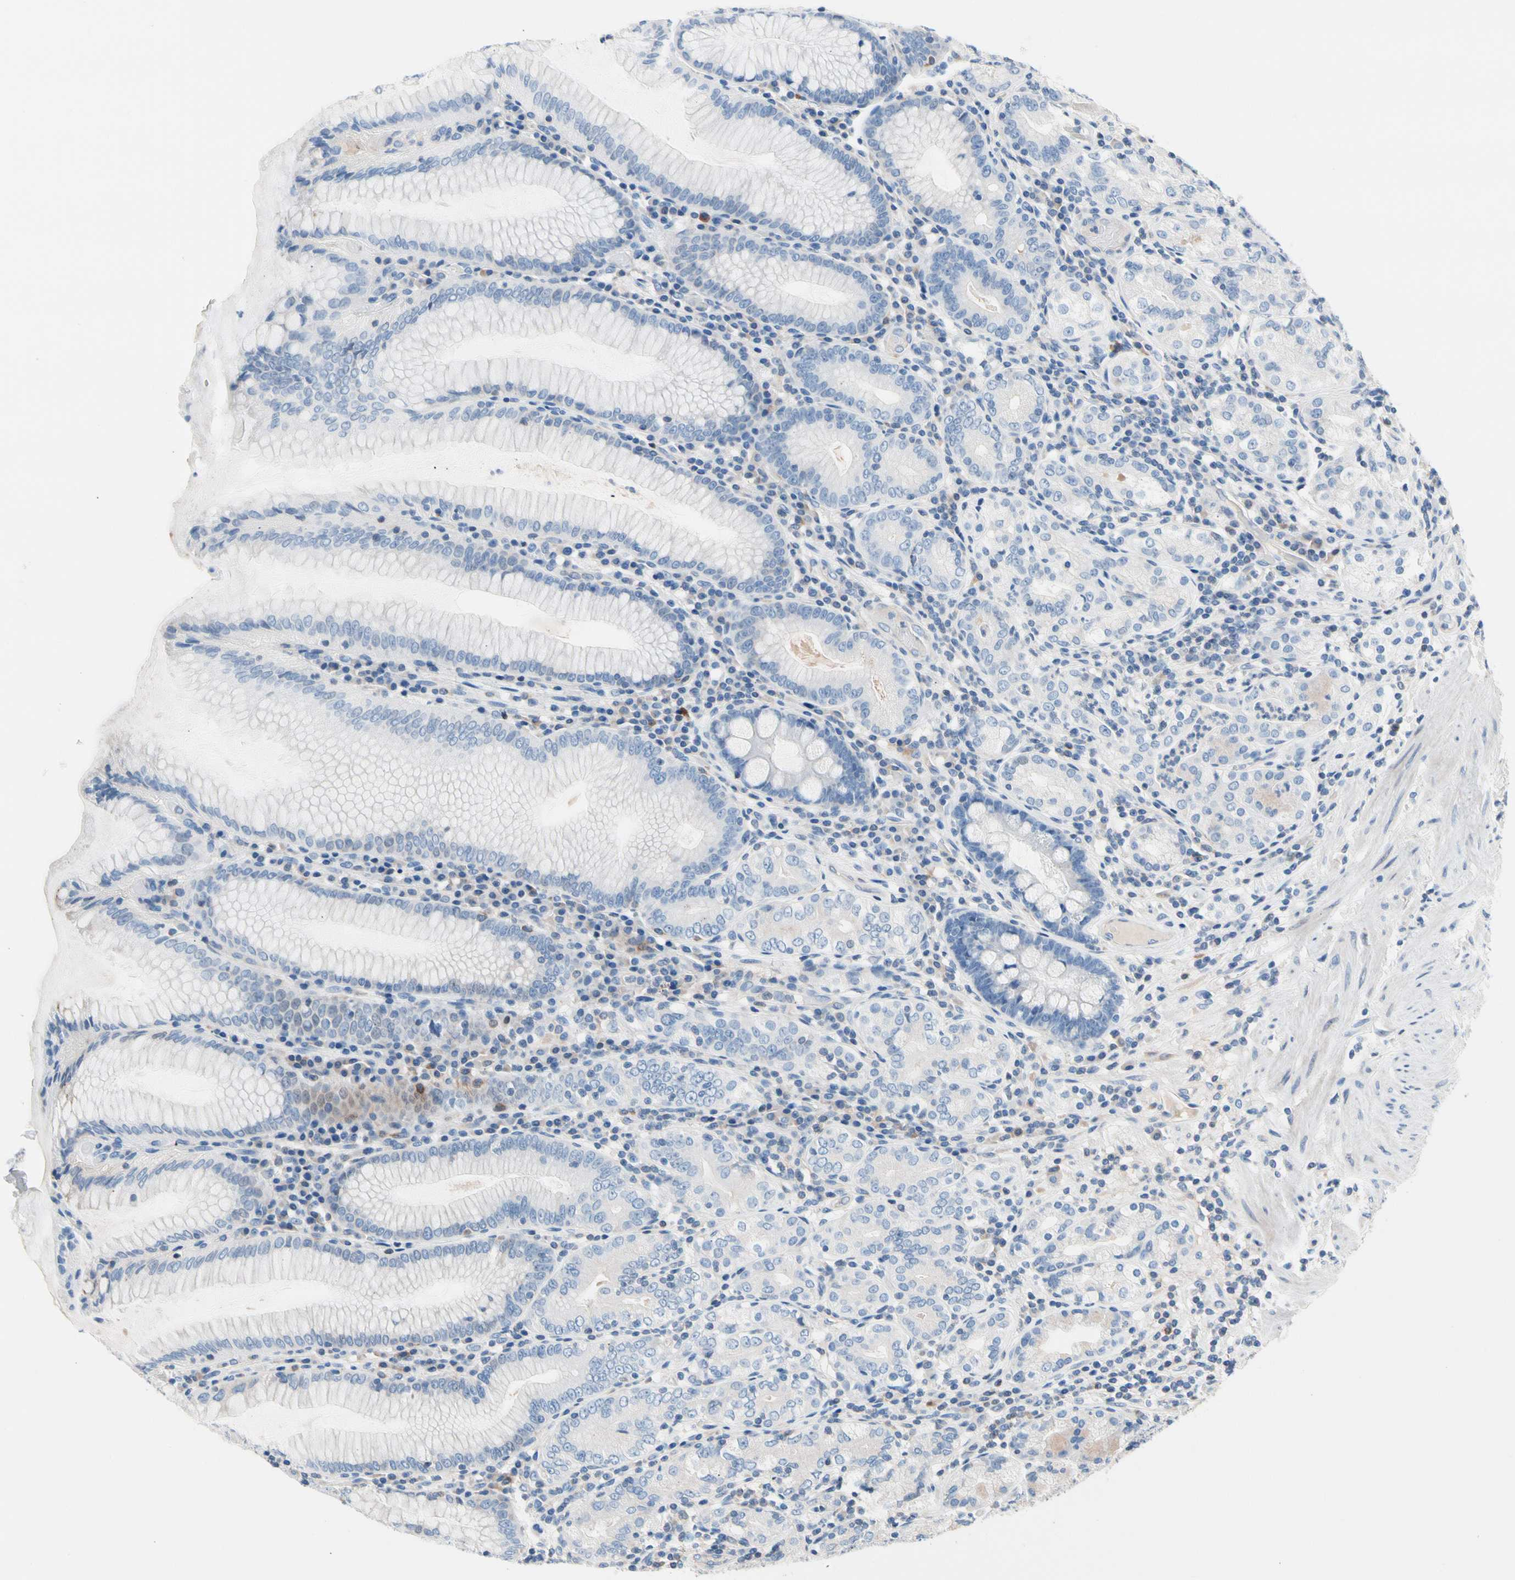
{"staining": {"intensity": "negative", "quantity": "none", "location": "none"}, "tissue": "stomach", "cell_type": "Glandular cells", "image_type": "normal", "snomed": [{"axis": "morphology", "description": "Normal tissue, NOS"}, {"axis": "topography", "description": "Stomach, lower"}], "caption": "An IHC image of normal stomach is shown. There is no staining in glandular cells of stomach. Brightfield microscopy of immunohistochemistry (IHC) stained with DAB (brown) and hematoxylin (blue), captured at high magnification.", "gene": "MAP3K3", "patient": {"sex": "female", "age": 76}}